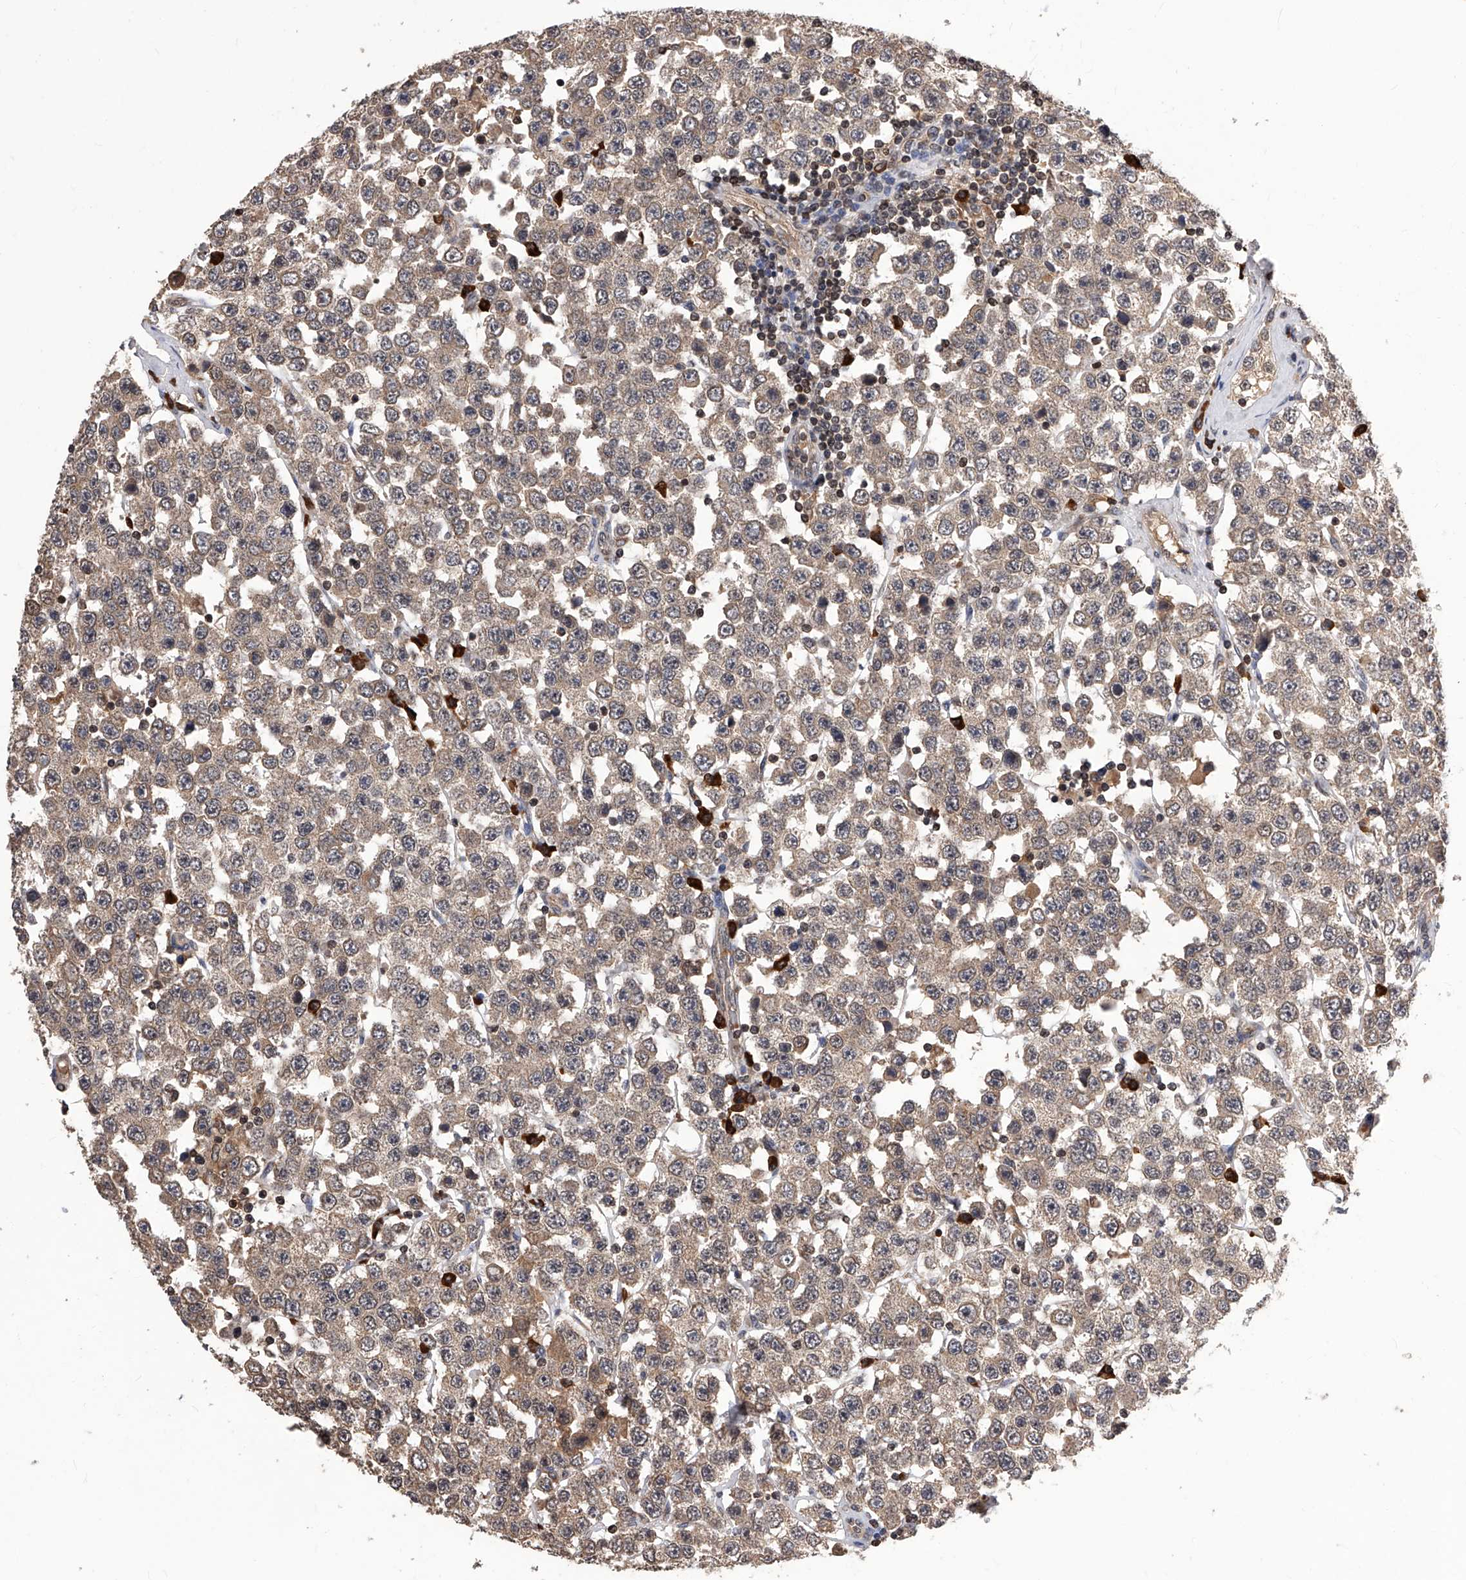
{"staining": {"intensity": "weak", "quantity": ">75%", "location": "cytoplasmic/membranous"}, "tissue": "testis cancer", "cell_type": "Tumor cells", "image_type": "cancer", "snomed": [{"axis": "morphology", "description": "Seminoma, NOS"}, {"axis": "topography", "description": "Testis"}], "caption": "This histopathology image demonstrates immunohistochemistry (IHC) staining of testis cancer, with low weak cytoplasmic/membranous staining in about >75% of tumor cells.", "gene": "ID1", "patient": {"sex": "male", "age": 28}}